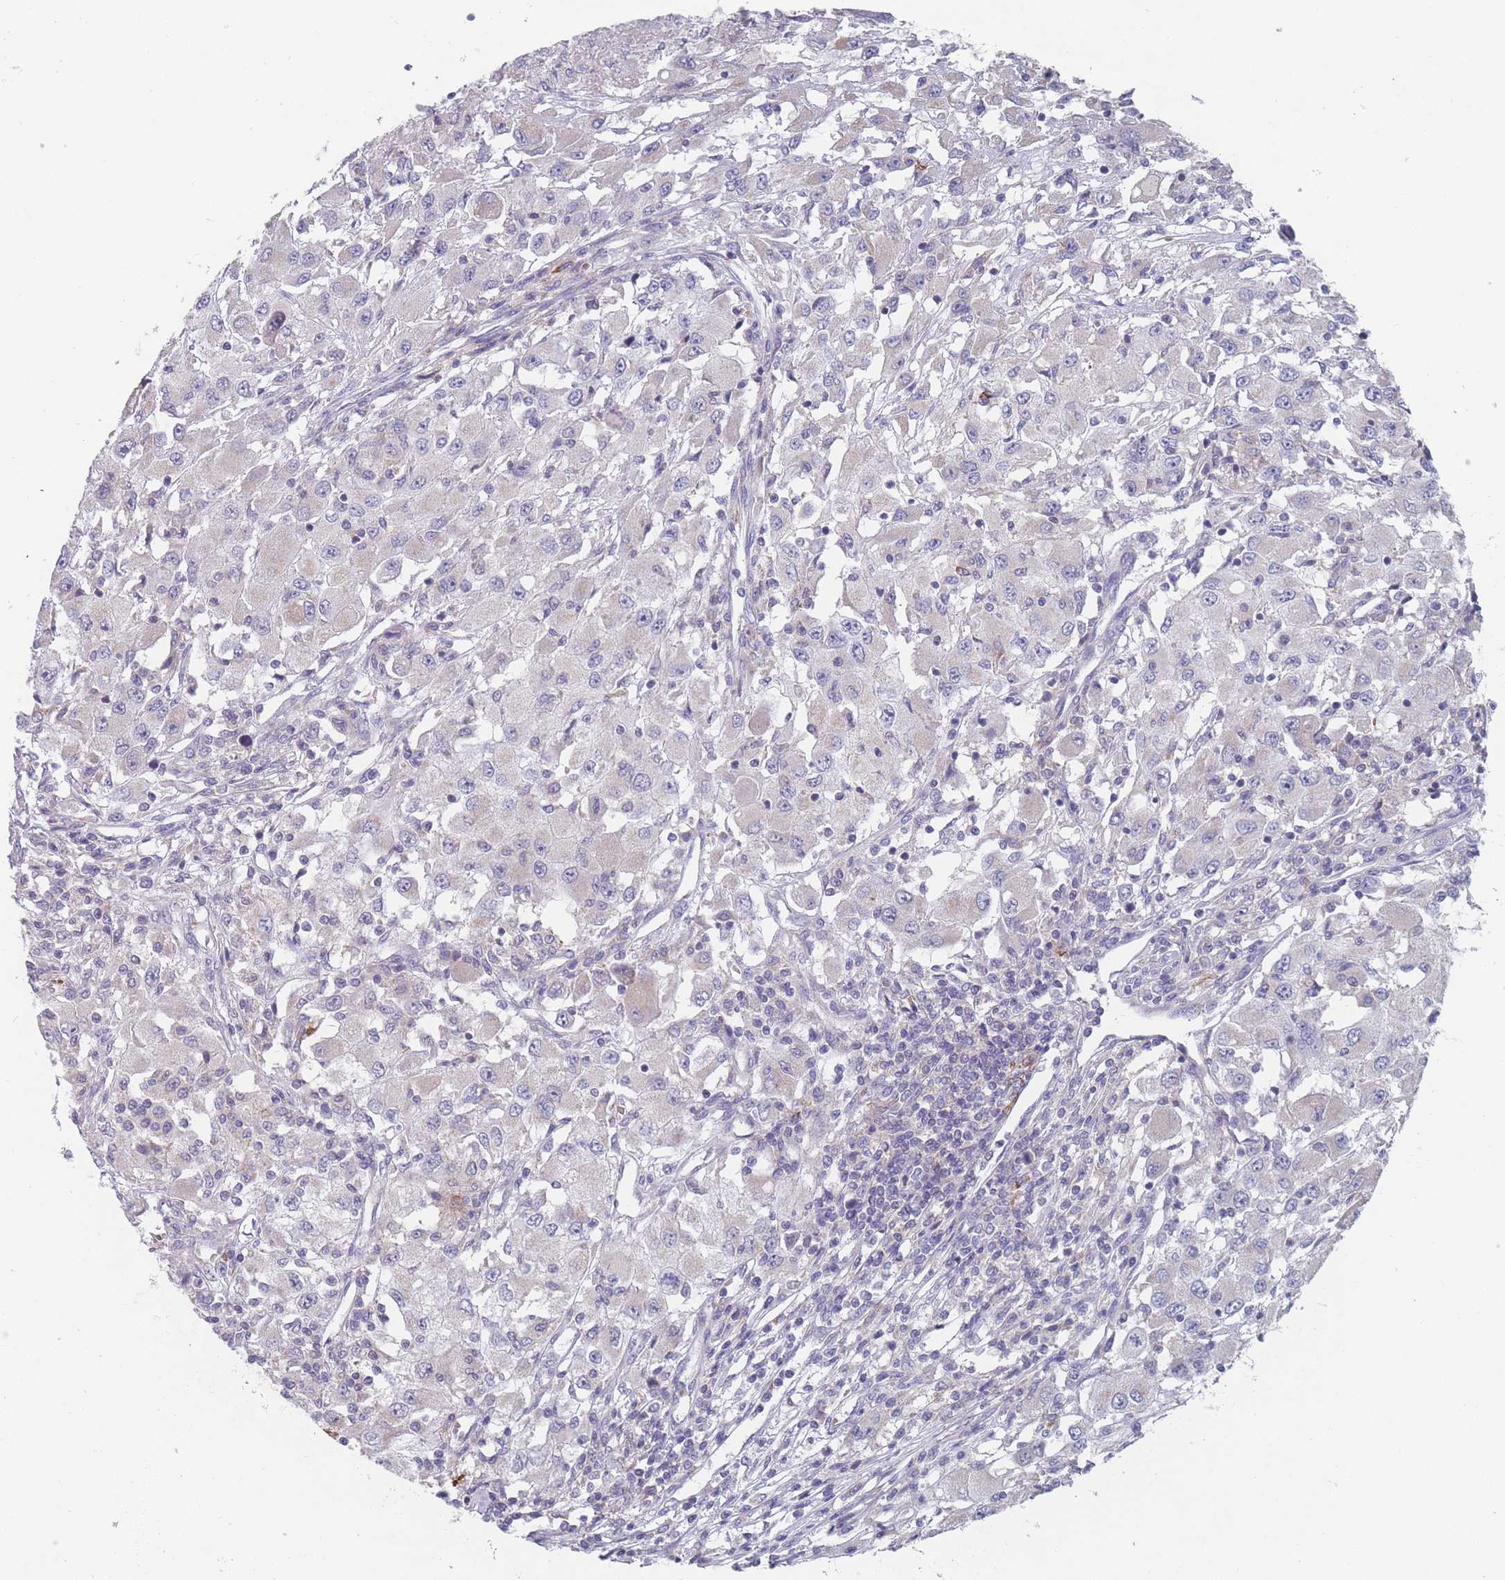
{"staining": {"intensity": "negative", "quantity": "none", "location": "none"}, "tissue": "renal cancer", "cell_type": "Tumor cells", "image_type": "cancer", "snomed": [{"axis": "morphology", "description": "Adenocarcinoma, NOS"}, {"axis": "topography", "description": "Kidney"}], "caption": "This micrograph is of renal adenocarcinoma stained with immunohistochemistry to label a protein in brown with the nuclei are counter-stained blue. There is no expression in tumor cells. The staining is performed using DAB (3,3'-diaminobenzidine) brown chromogen with nuclei counter-stained in using hematoxylin.", "gene": "PEX7", "patient": {"sex": "female", "age": 67}}